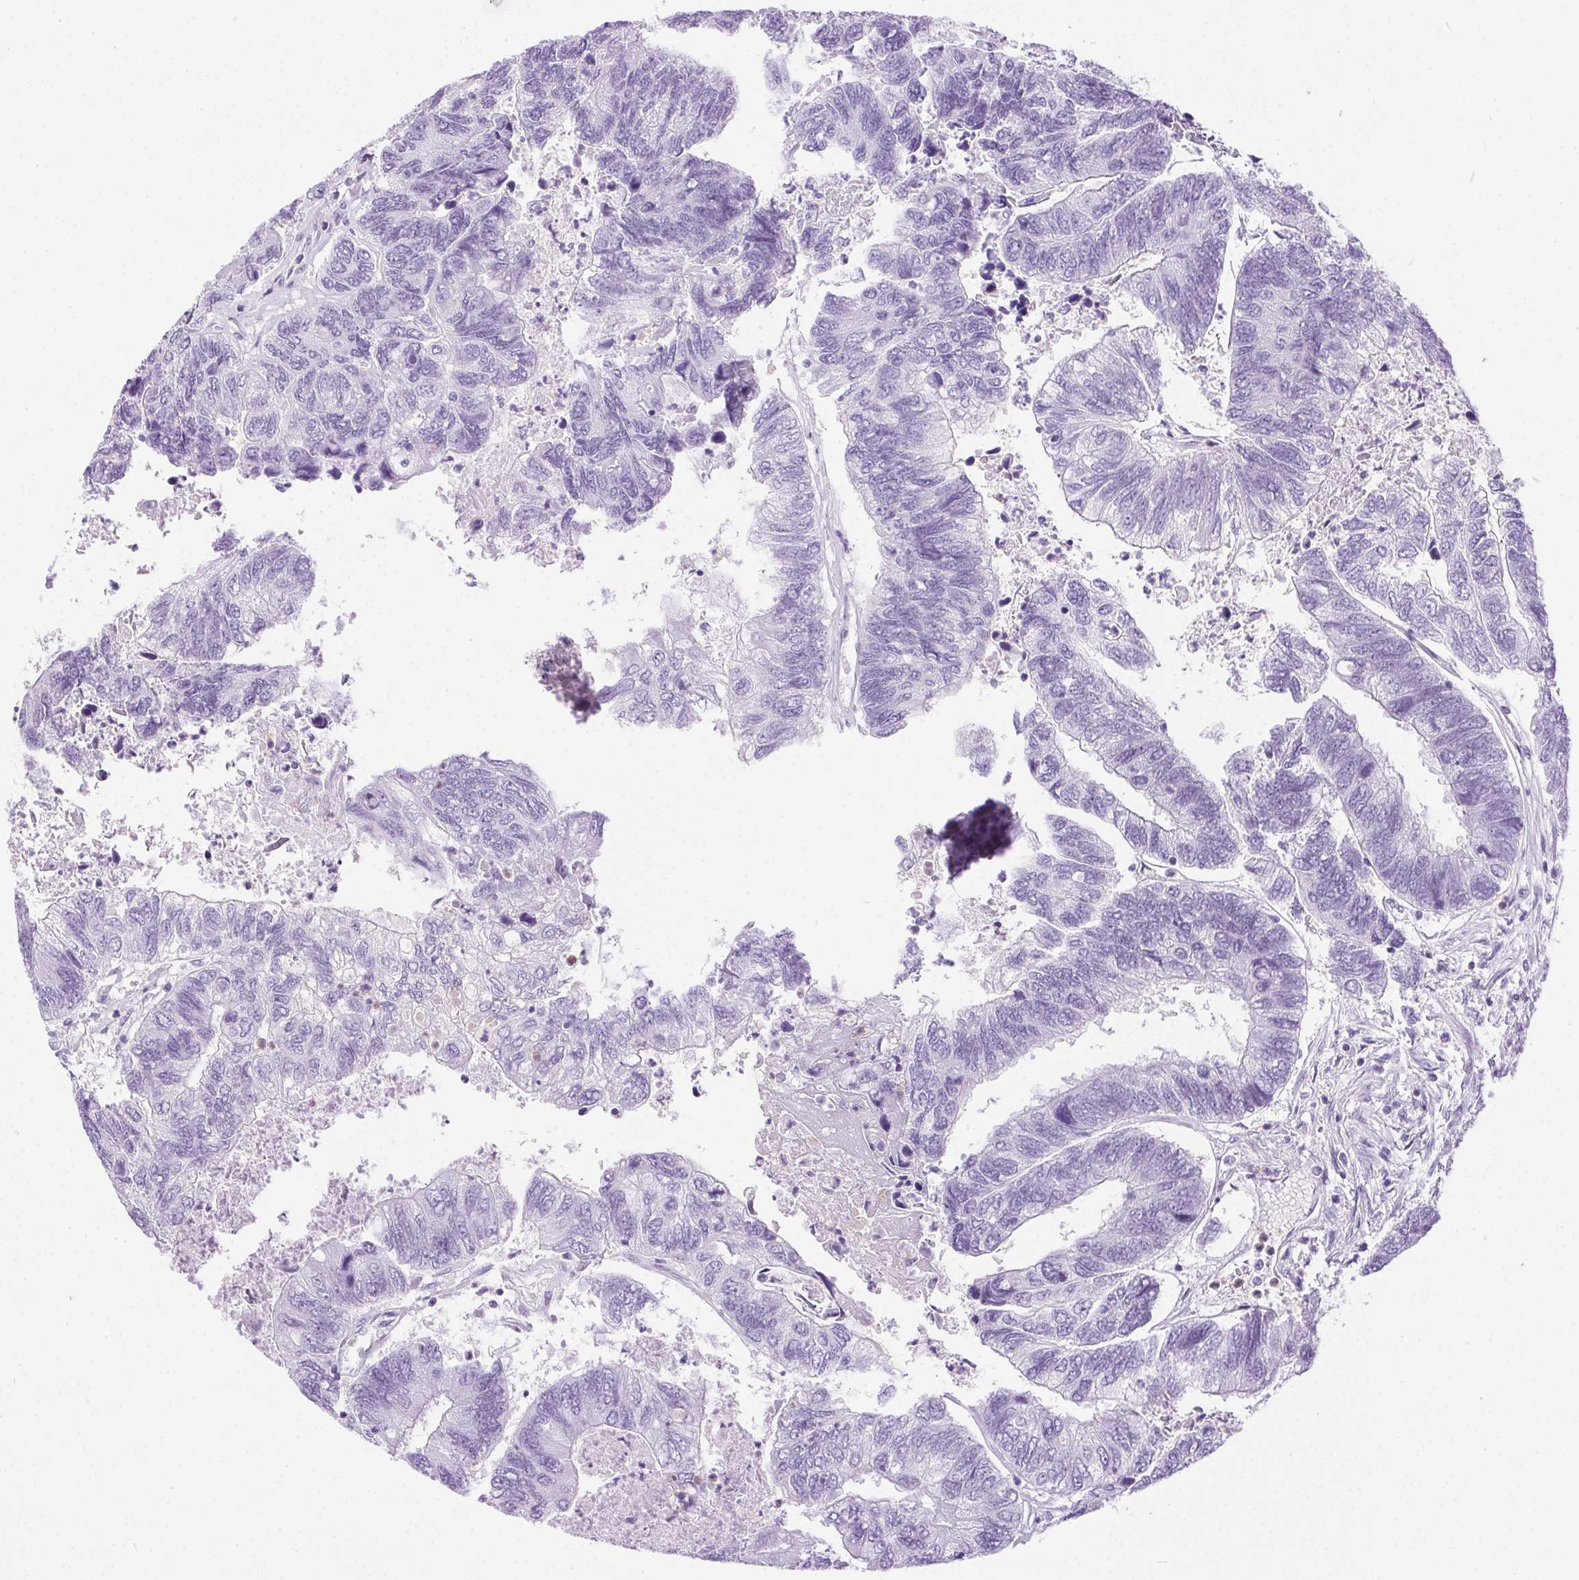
{"staining": {"intensity": "negative", "quantity": "none", "location": "none"}, "tissue": "colorectal cancer", "cell_type": "Tumor cells", "image_type": "cancer", "snomed": [{"axis": "morphology", "description": "Adenocarcinoma, NOS"}, {"axis": "topography", "description": "Colon"}], "caption": "Colorectal cancer stained for a protein using immunohistochemistry (IHC) shows no staining tumor cells.", "gene": "SHCBP1L", "patient": {"sex": "female", "age": 67}}